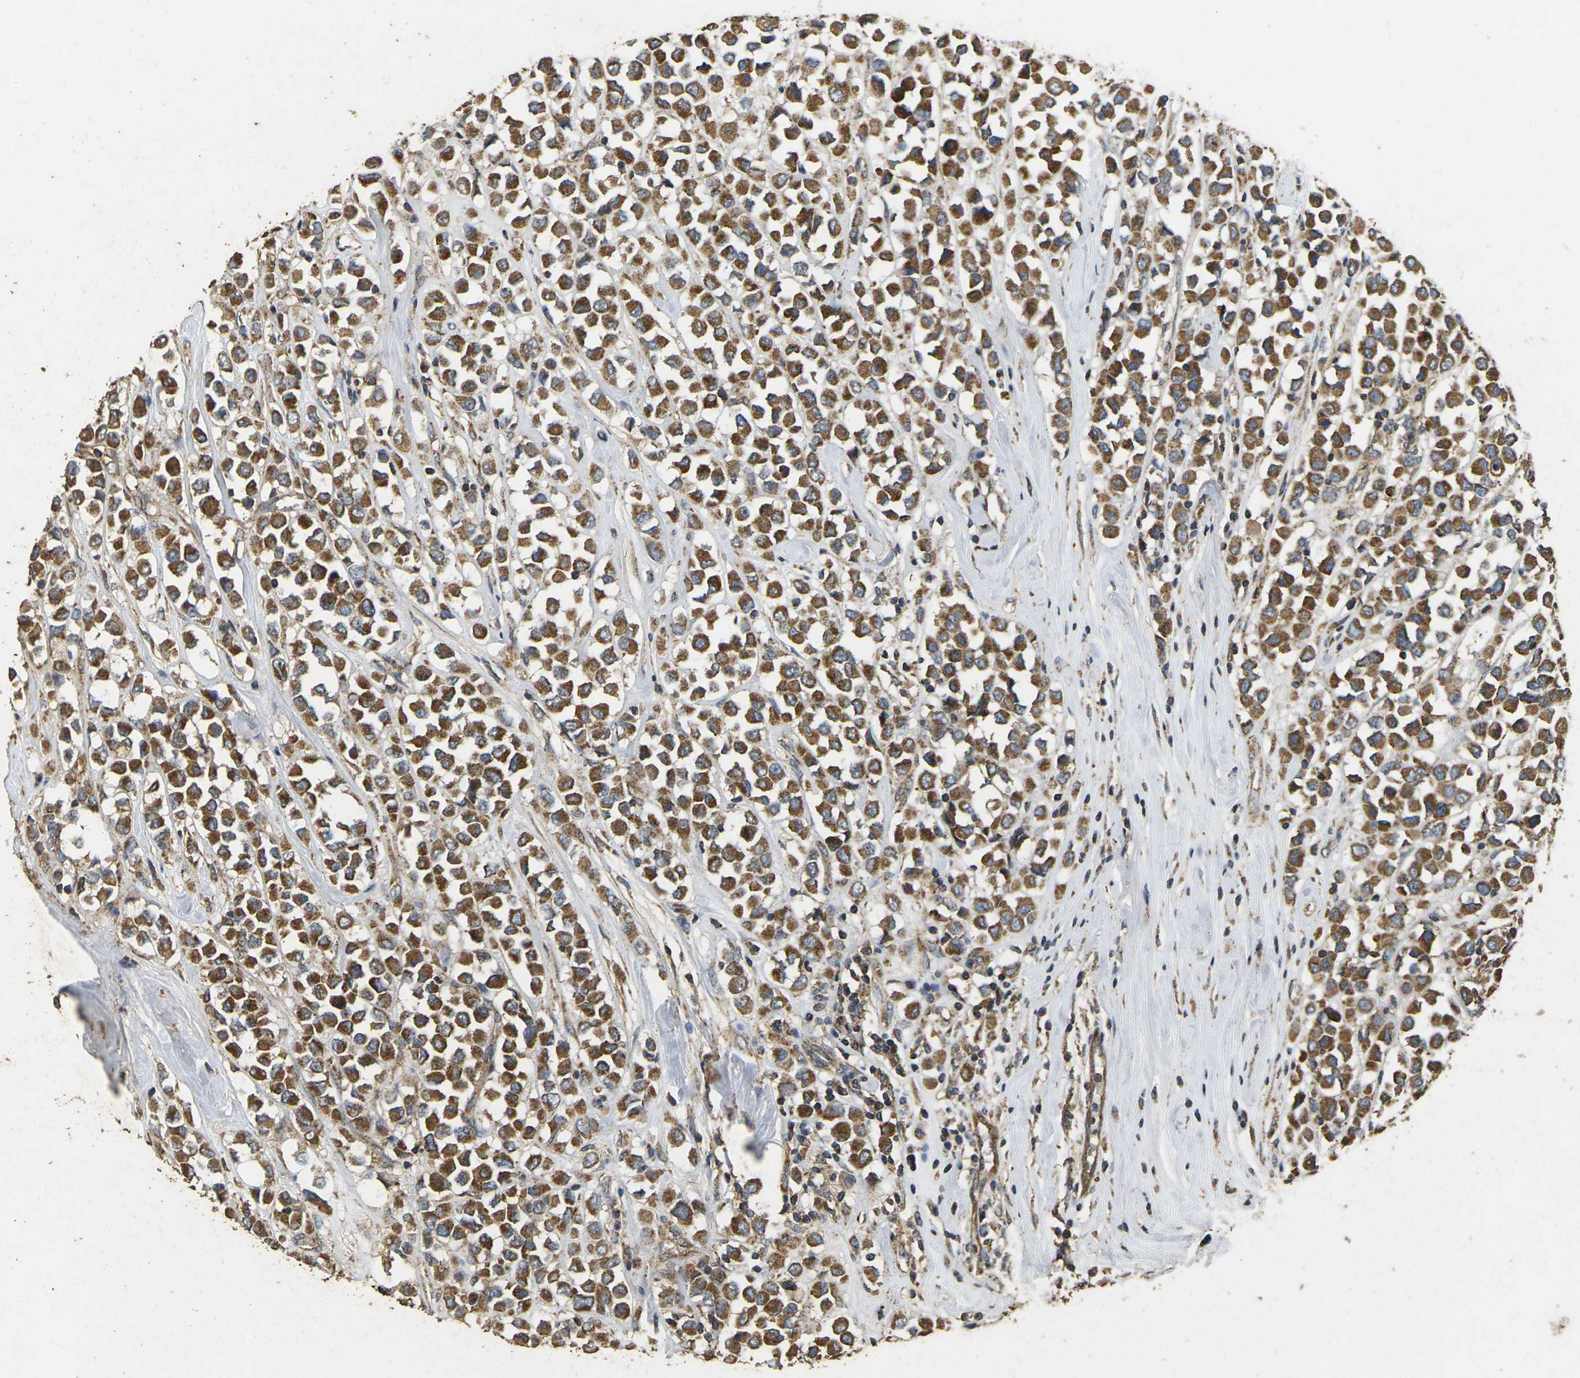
{"staining": {"intensity": "moderate", "quantity": ">75%", "location": "cytoplasmic/membranous"}, "tissue": "breast cancer", "cell_type": "Tumor cells", "image_type": "cancer", "snomed": [{"axis": "morphology", "description": "Duct carcinoma"}, {"axis": "topography", "description": "Breast"}], "caption": "Immunohistochemistry staining of breast infiltrating ductal carcinoma, which shows medium levels of moderate cytoplasmic/membranous staining in about >75% of tumor cells indicating moderate cytoplasmic/membranous protein expression. The staining was performed using DAB (3,3'-diaminobenzidine) (brown) for protein detection and nuclei were counterstained in hematoxylin (blue).", "gene": "MAPK11", "patient": {"sex": "female", "age": 61}}